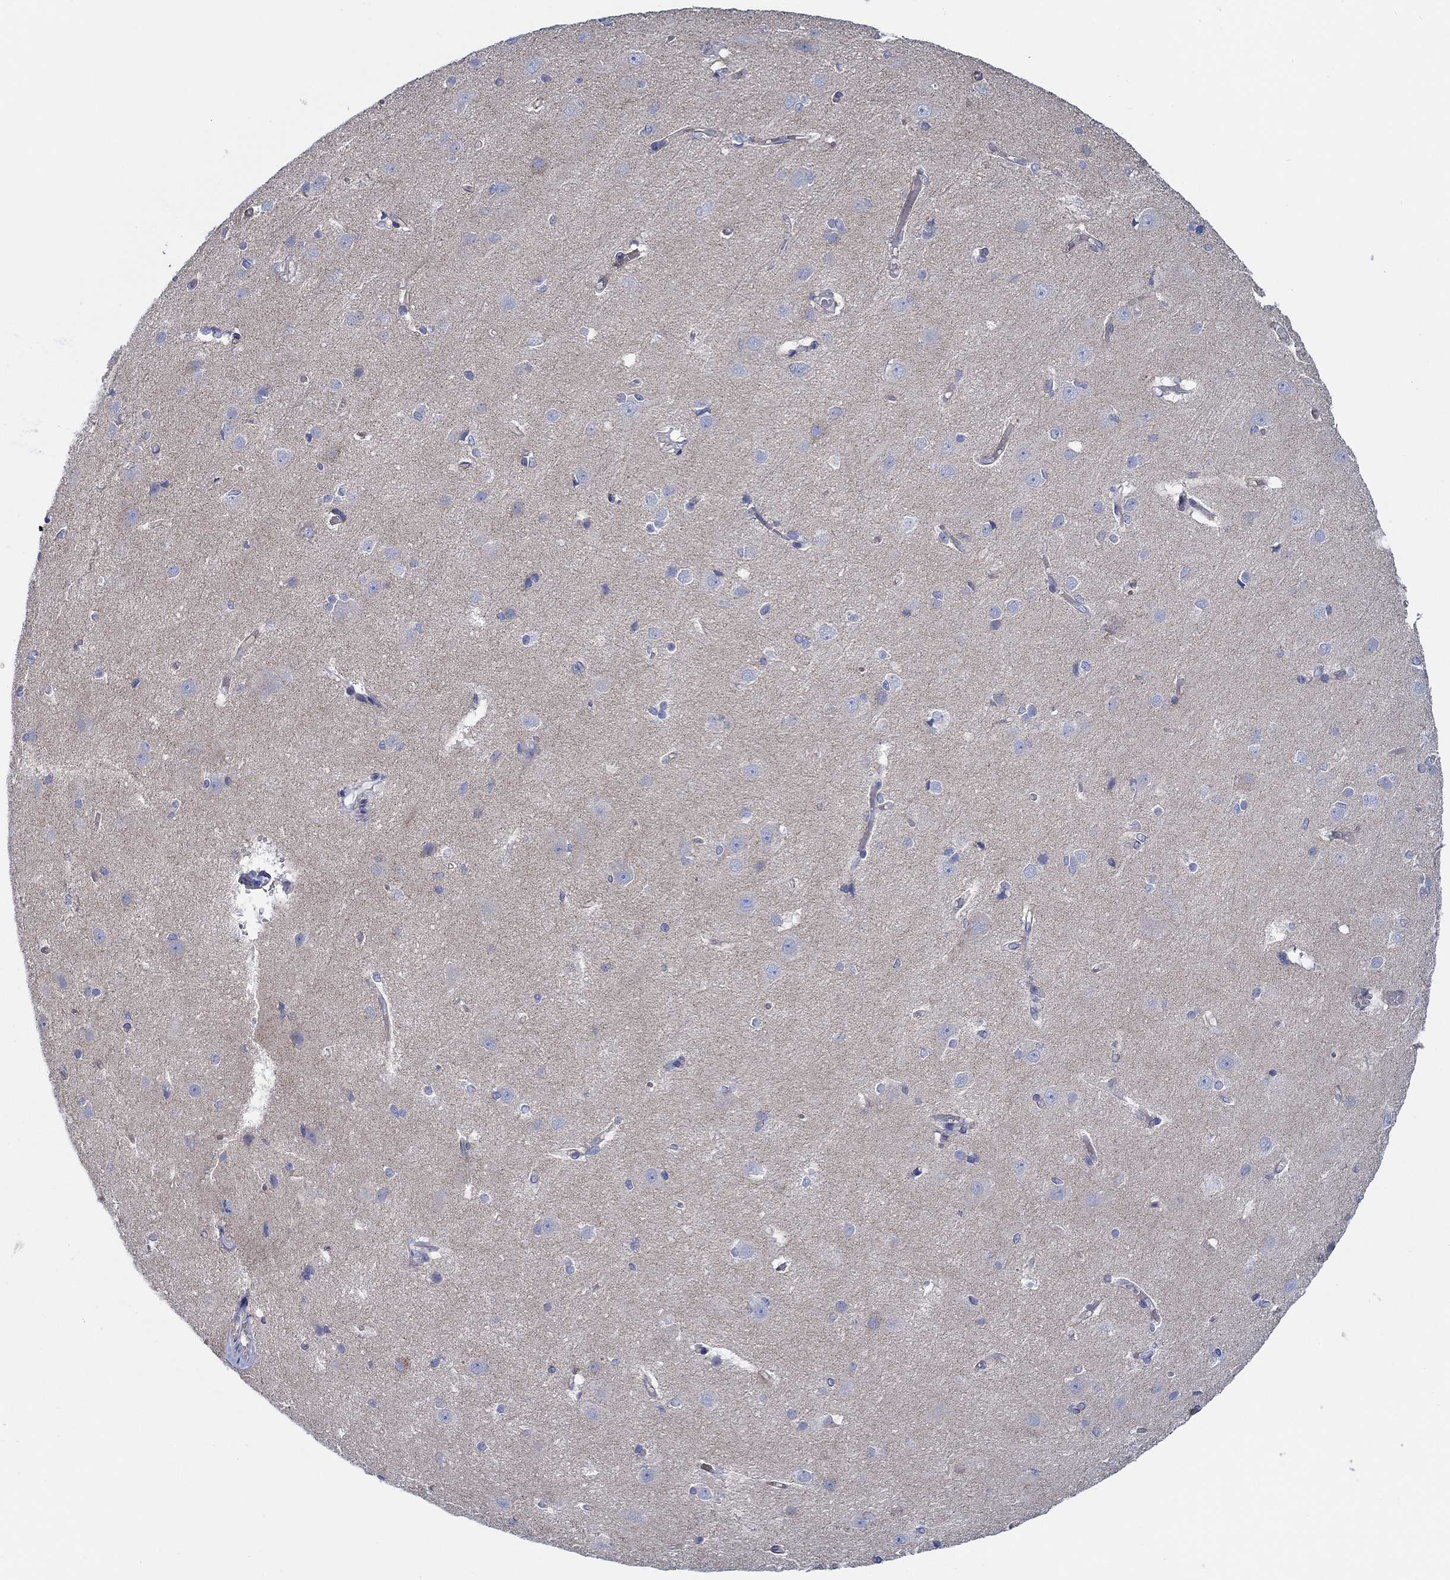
{"staining": {"intensity": "negative", "quantity": "none", "location": "none"}, "tissue": "cerebral cortex", "cell_type": "Endothelial cells", "image_type": "normal", "snomed": [{"axis": "morphology", "description": "Normal tissue, NOS"}, {"axis": "topography", "description": "Cerebral cortex"}], "caption": "Endothelial cells show no significant protein expression in unremarkable cerebral cortex. Nuclei are stained in blue.", "gene": "FMN1", "patient": {"sex": "male", "age": 37}}